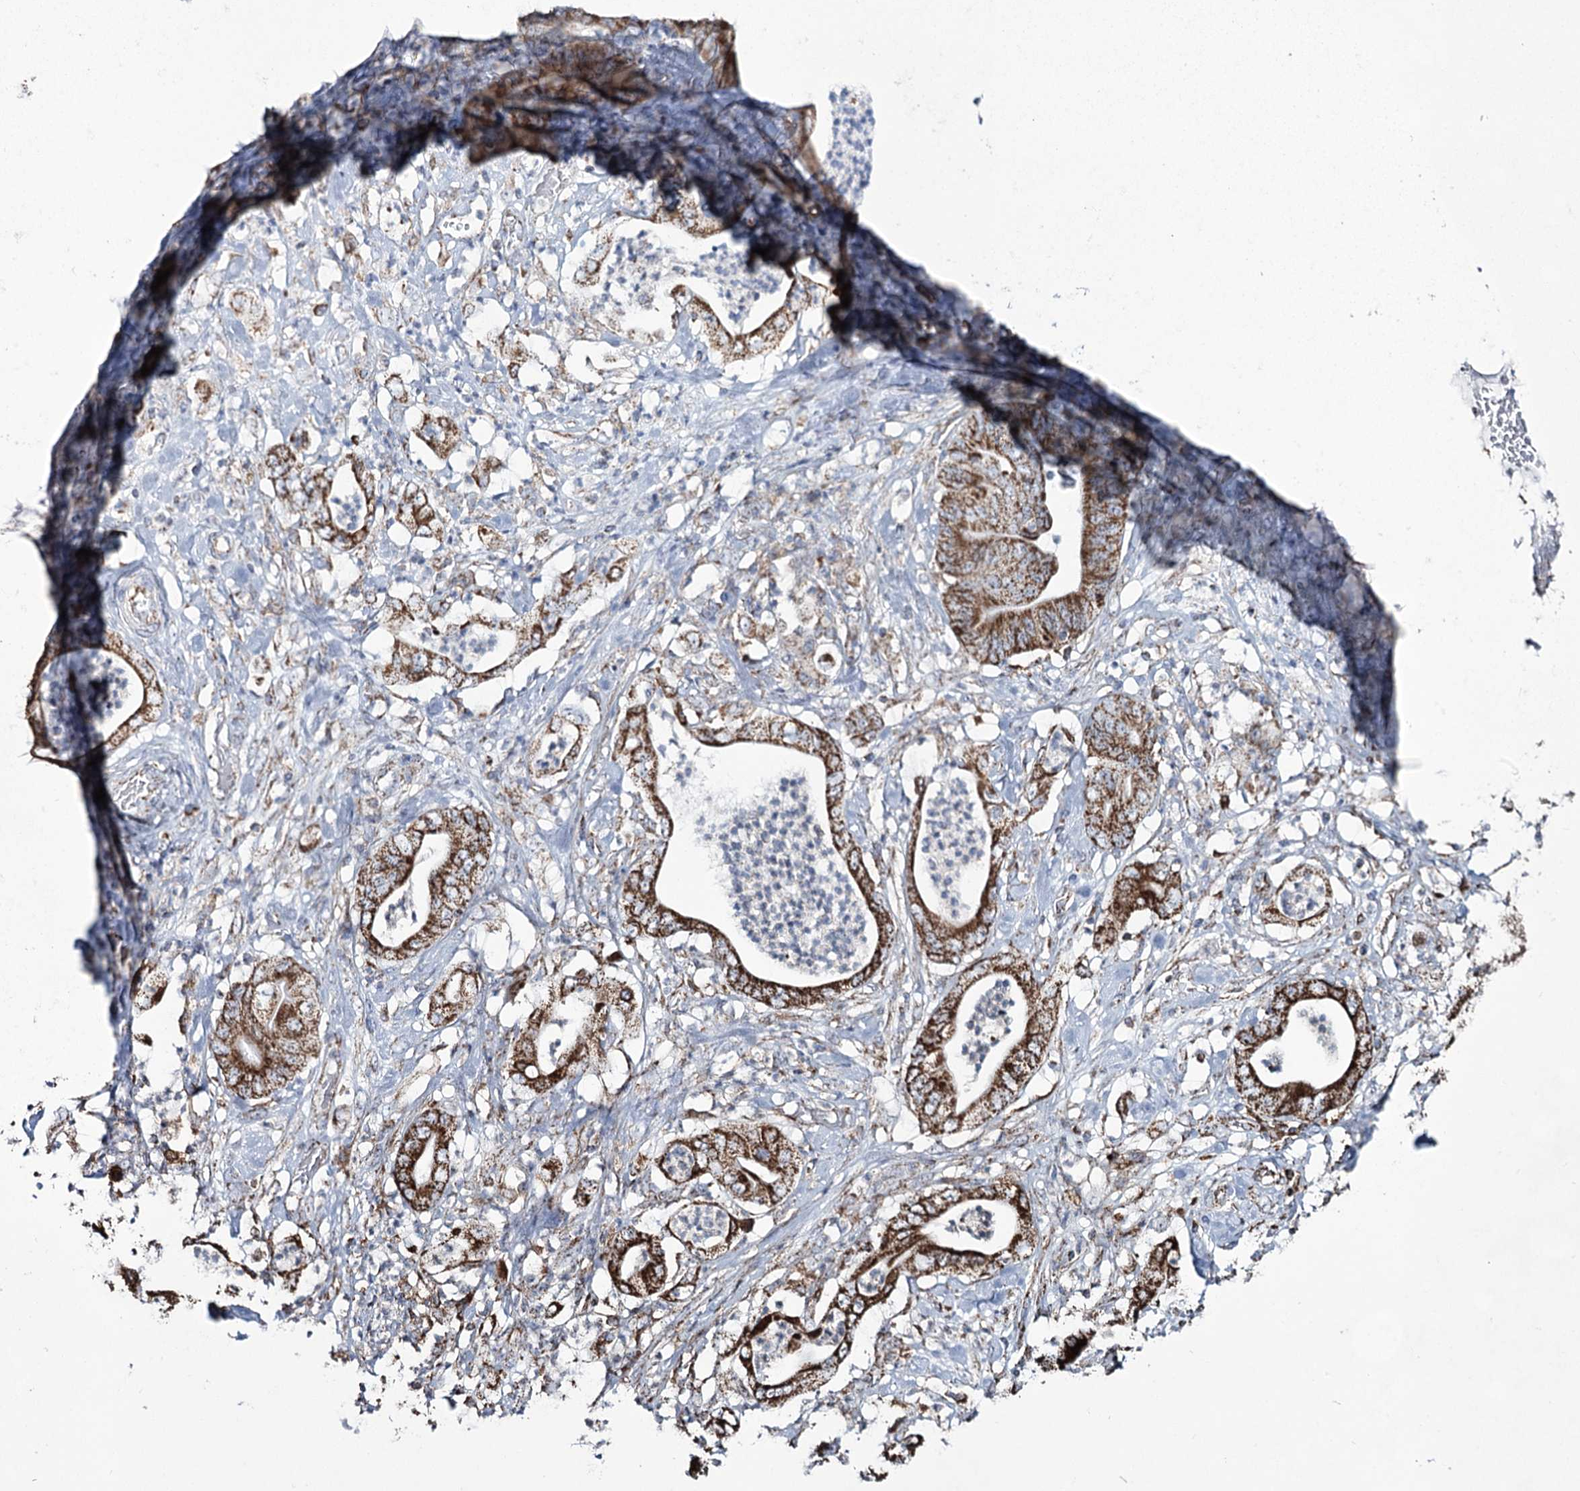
{"staining": {"intensity": "strong", "quantity": ">75%", "location": "cytoplasmic/membranous"}, "tissue": "stomach cancer", "cell_type": "Tumor cells", "image_type": "cancer", "snomed": [{"axis": "morphology", "description": "Adenocarcinoma, NOS"}, {"axis": "topography", "description": "Stomach"}], "caption": "The histopathology image reveals a brown stain indicating the presence of a protein in the cytoplasmic/membranous of tumor cells in stomach cancer (adenocarcinoma).", "gene": "CWF19L1", "patient": {"sex": "female", "age": 73}}